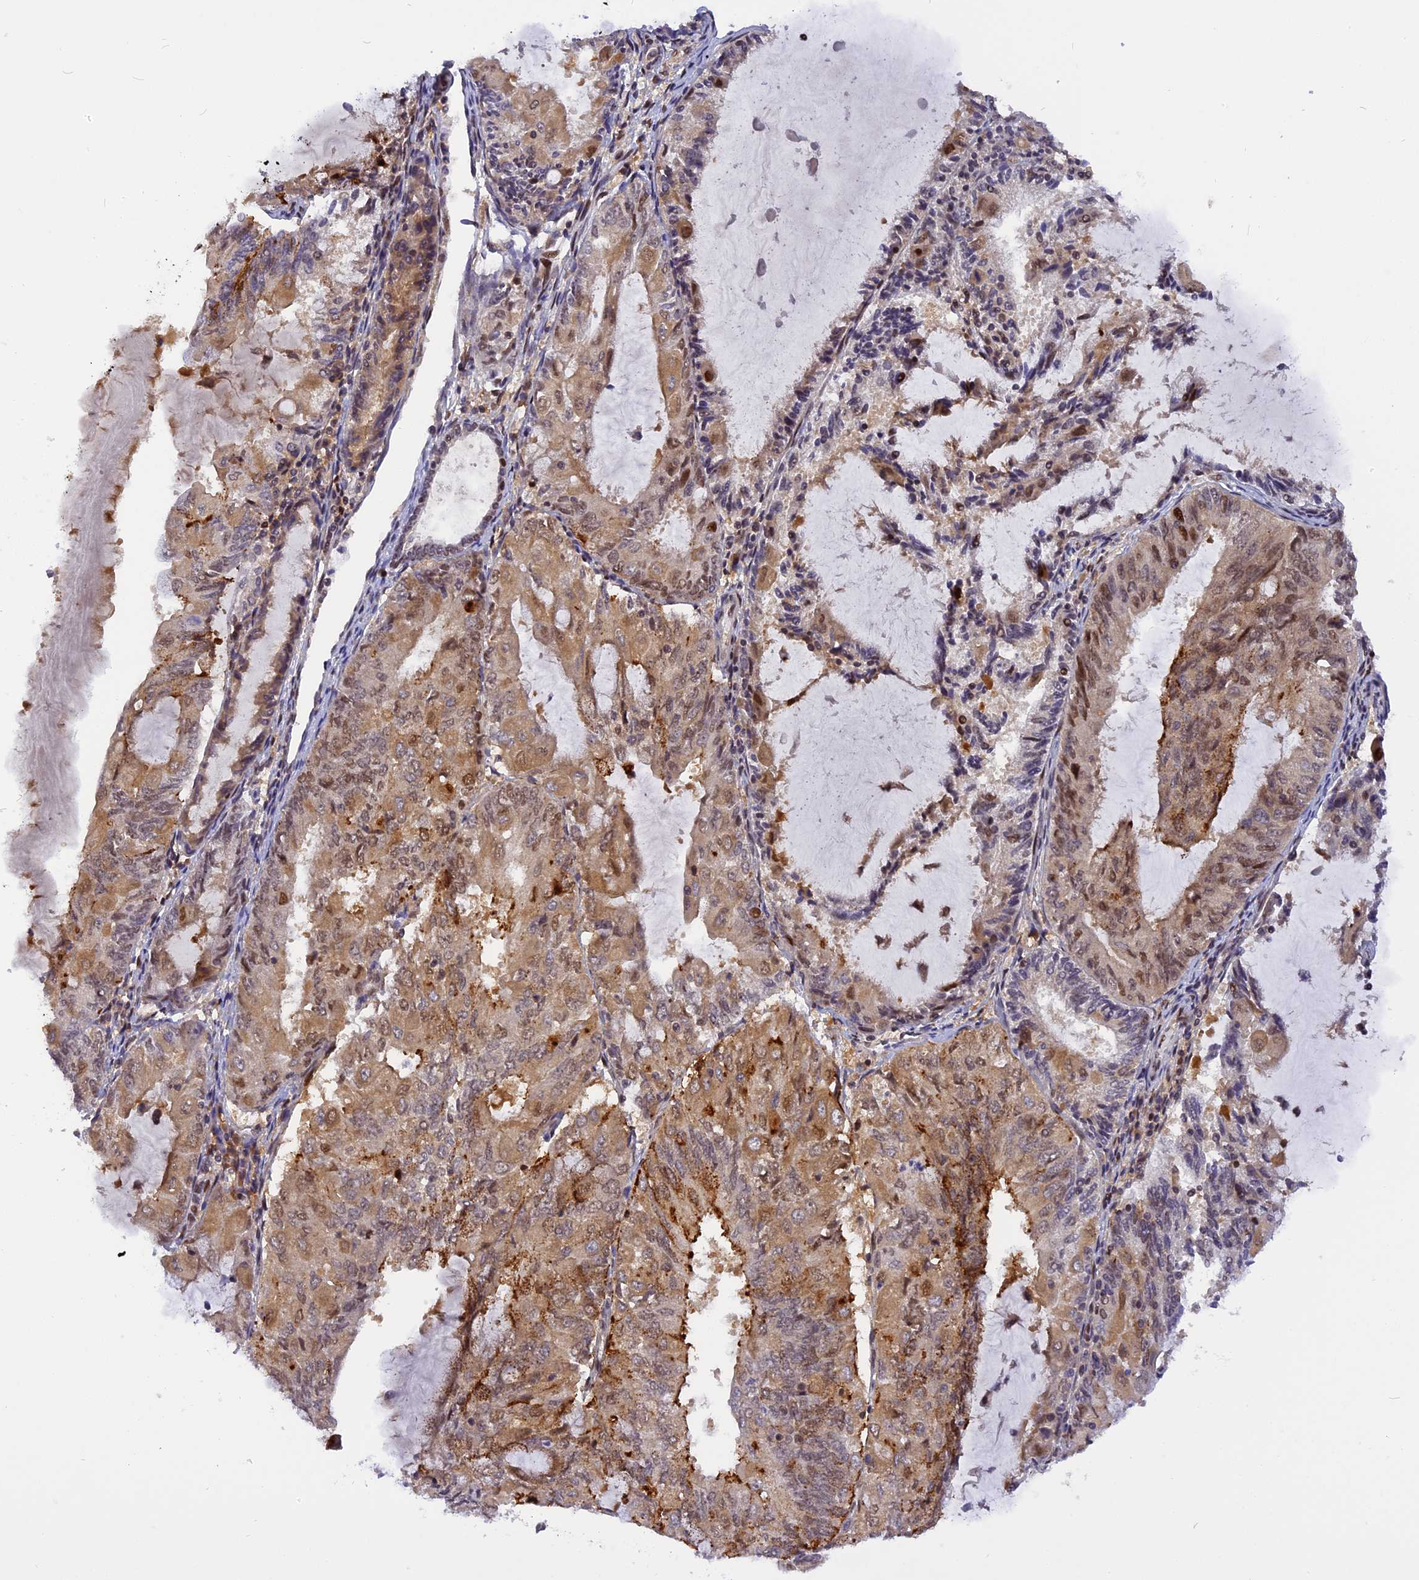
{"staining": {"intensity": "moderate", "quantity": ">75%", "location": "cytoplasmic/membranous,nuclear"}, "tissue": "endometrial cancer", "cell_type": "Tumor cells", "image_type": "cancer", "snomed": [{"axis": "morphology", "description": "Adenocarcinoma, NOS"}, {"axis": "topography", "description": "Endometrium"}], "caption": "Human endometrial cancer (adenocarcinoma) stained with a protein marker shows moderate staining in tumor cells.", "gene": "RABGGTA", "patient": {"sex": "female", "age": 81}}